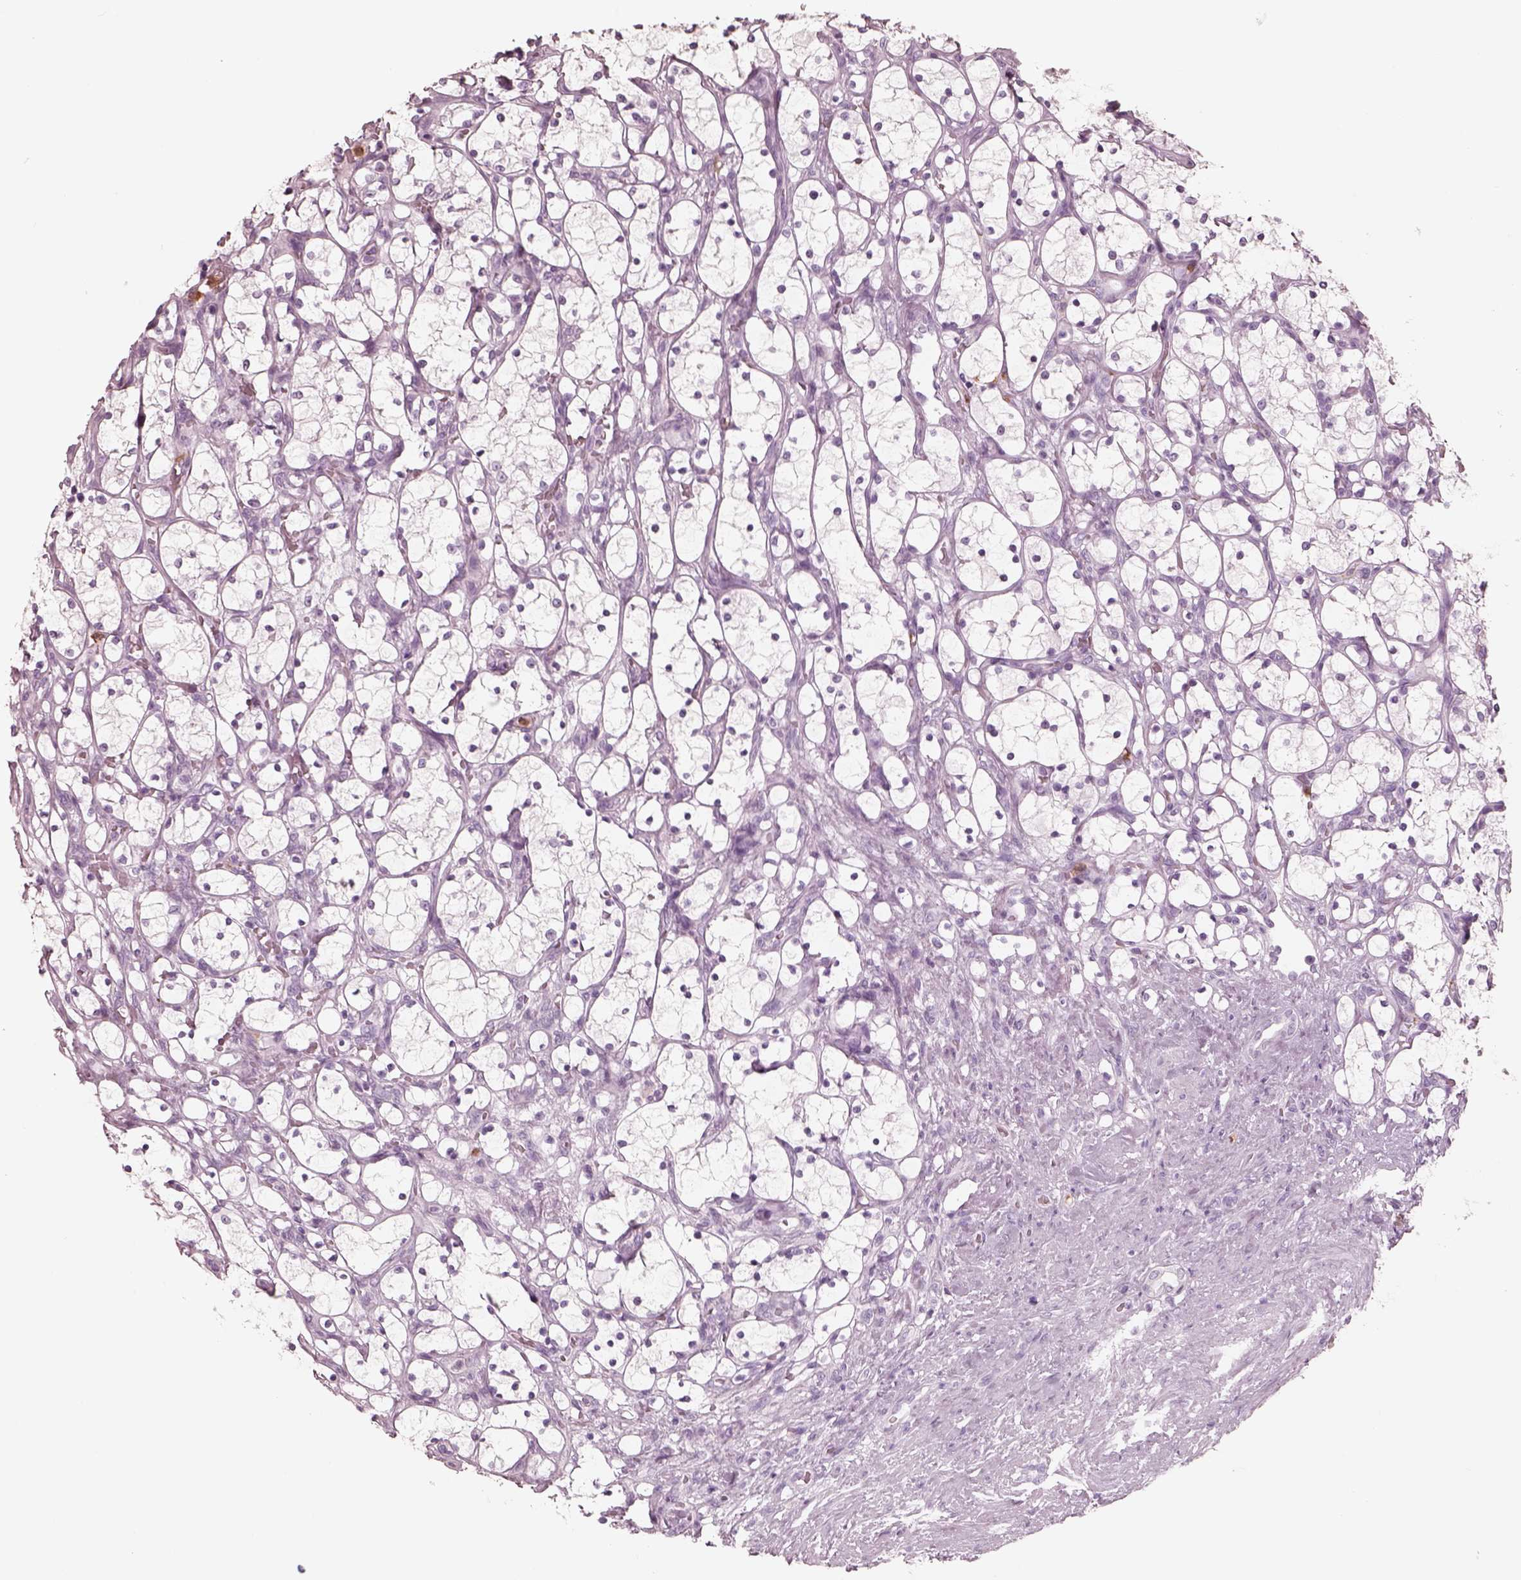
{"staining": {"intensity": "negative", "quantity": "none", "location": "none"}, "tissue": "renal cancer", "cell_type": "Tumor cells", "image_type": "cancer", "snomed": [{"axis": "morphology", "description": "Adenocarcinoma, NOS"}, {"axis": "topography", "description": "Kidney"}], "caption": "Protein analysis of adenocarcinoma (renal) displays no significant positivity in tumor cells.", "gene": "ELANE", "patient": {"sex": "female", "age": 69}}